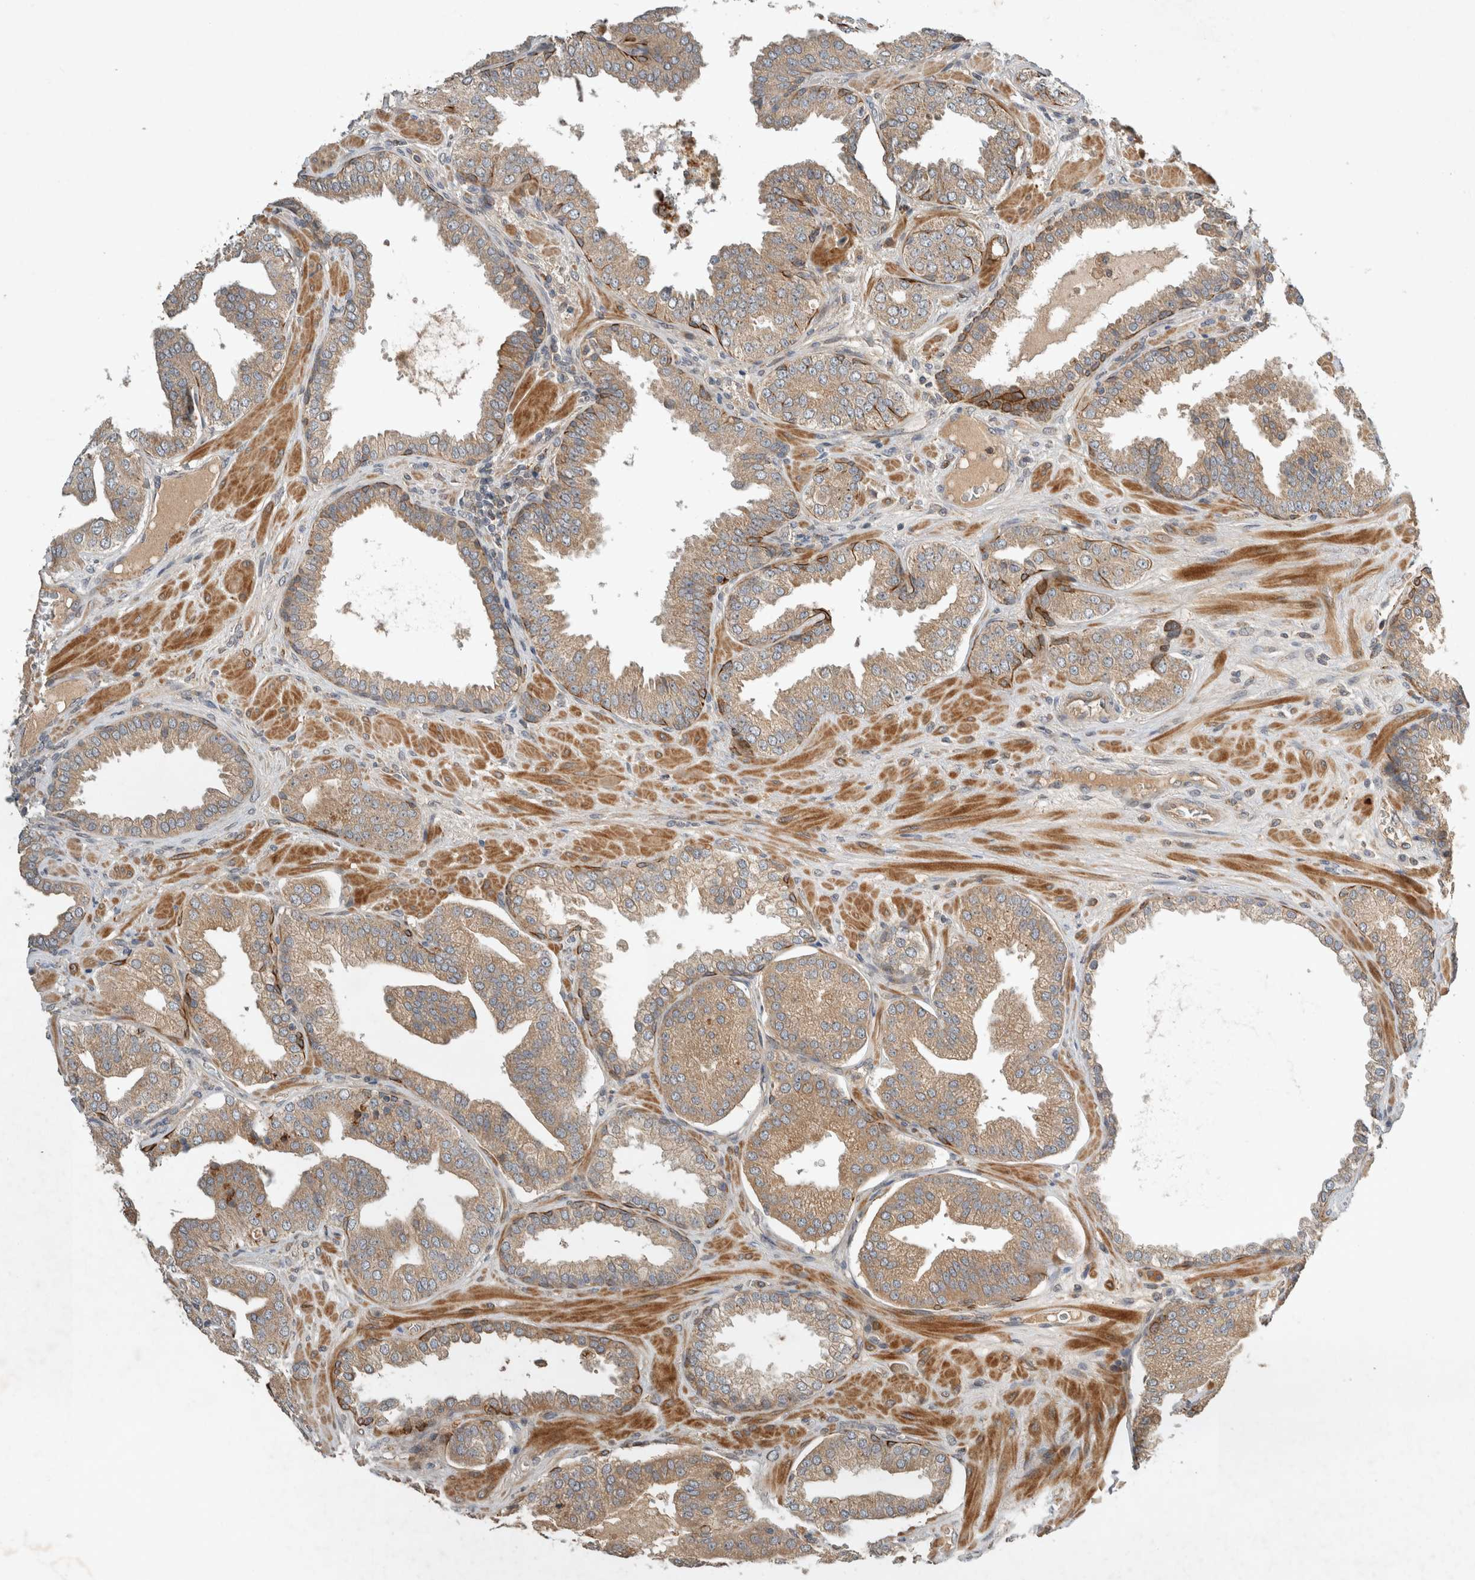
{"staining": {"intensity": "moderate", "quantity": ">75%", "location": "cytoplasmic/membranous"}, "tissue": "prostate cancer", "cell_type": "Tumor cells", "image_type": "cancer", "snomed": [{"axis": "morphology", "description": "Adenocarcinoma, Low grade"}, {"axis": "topography", "description": "Prostate"}], "caption": "This photomicrograph demonstrates immunohistochemistry (IHC) staining of human adenocarcinoma (low-grade) (prostate), with medium moderate cytoplasmic/membranous expression in approximately >75% of tumor cells.", "gene": "ARMC9", "patient": {"sex": "male", "age": 62}}